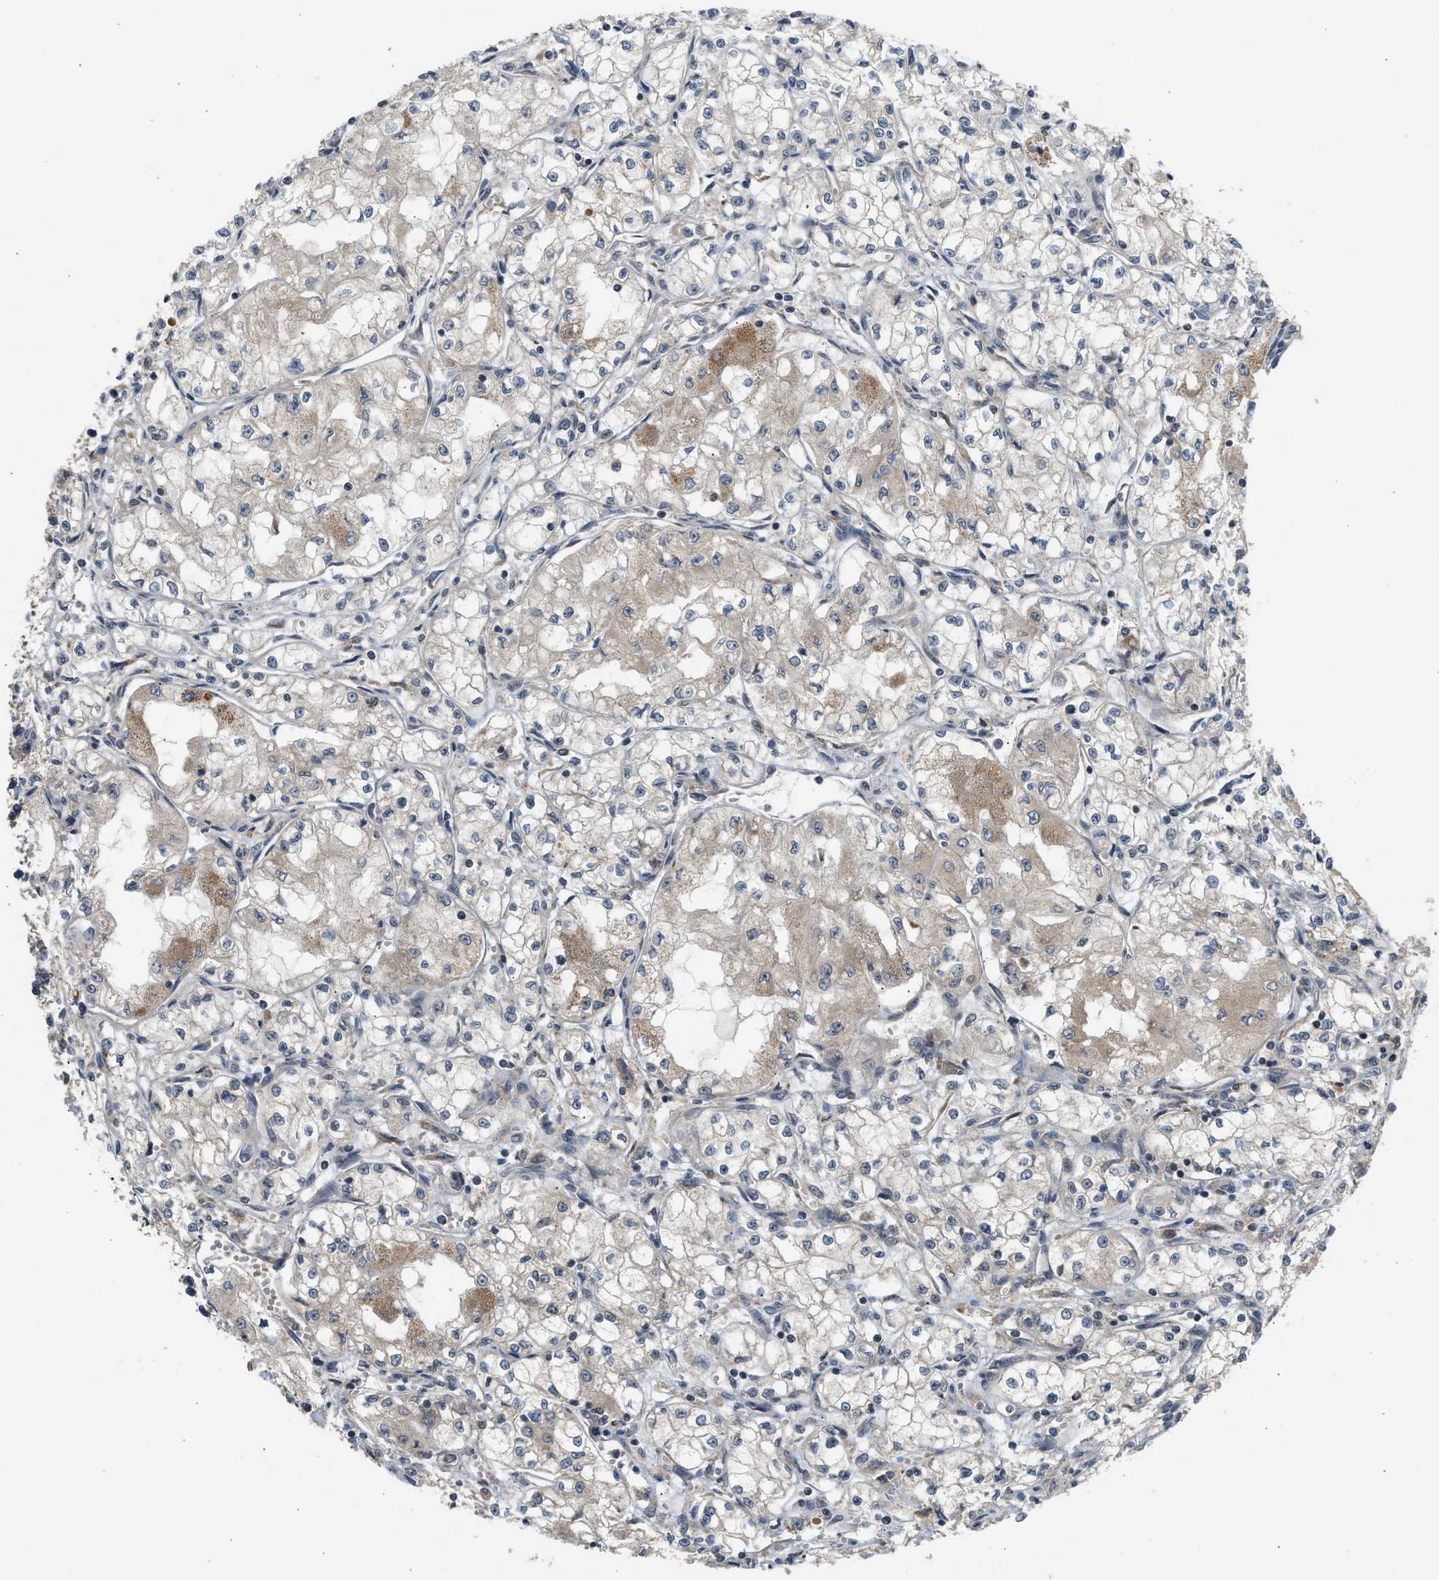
{"staining": {"intensity": "weak", "quantity": "<25%", "location": "cytoplasmic/membranous"}, "tissue": "renal cancer", "cell_type": "Tumor cells", "image_type": "cancer", "snomed": [{"axis": "morphology", "description": "Normal tissue, NOS"}, {"axis": "morphology", "description": "Adenocarcinoma, NOS"}, {"axis": "topography", "description": "Kidney"}], "caption": "Tumor cells are negative for protein expression in human adenocarcinoma (renal).", "gene": "ADCY8", "patient": {"sex": "male", "age": 59}}